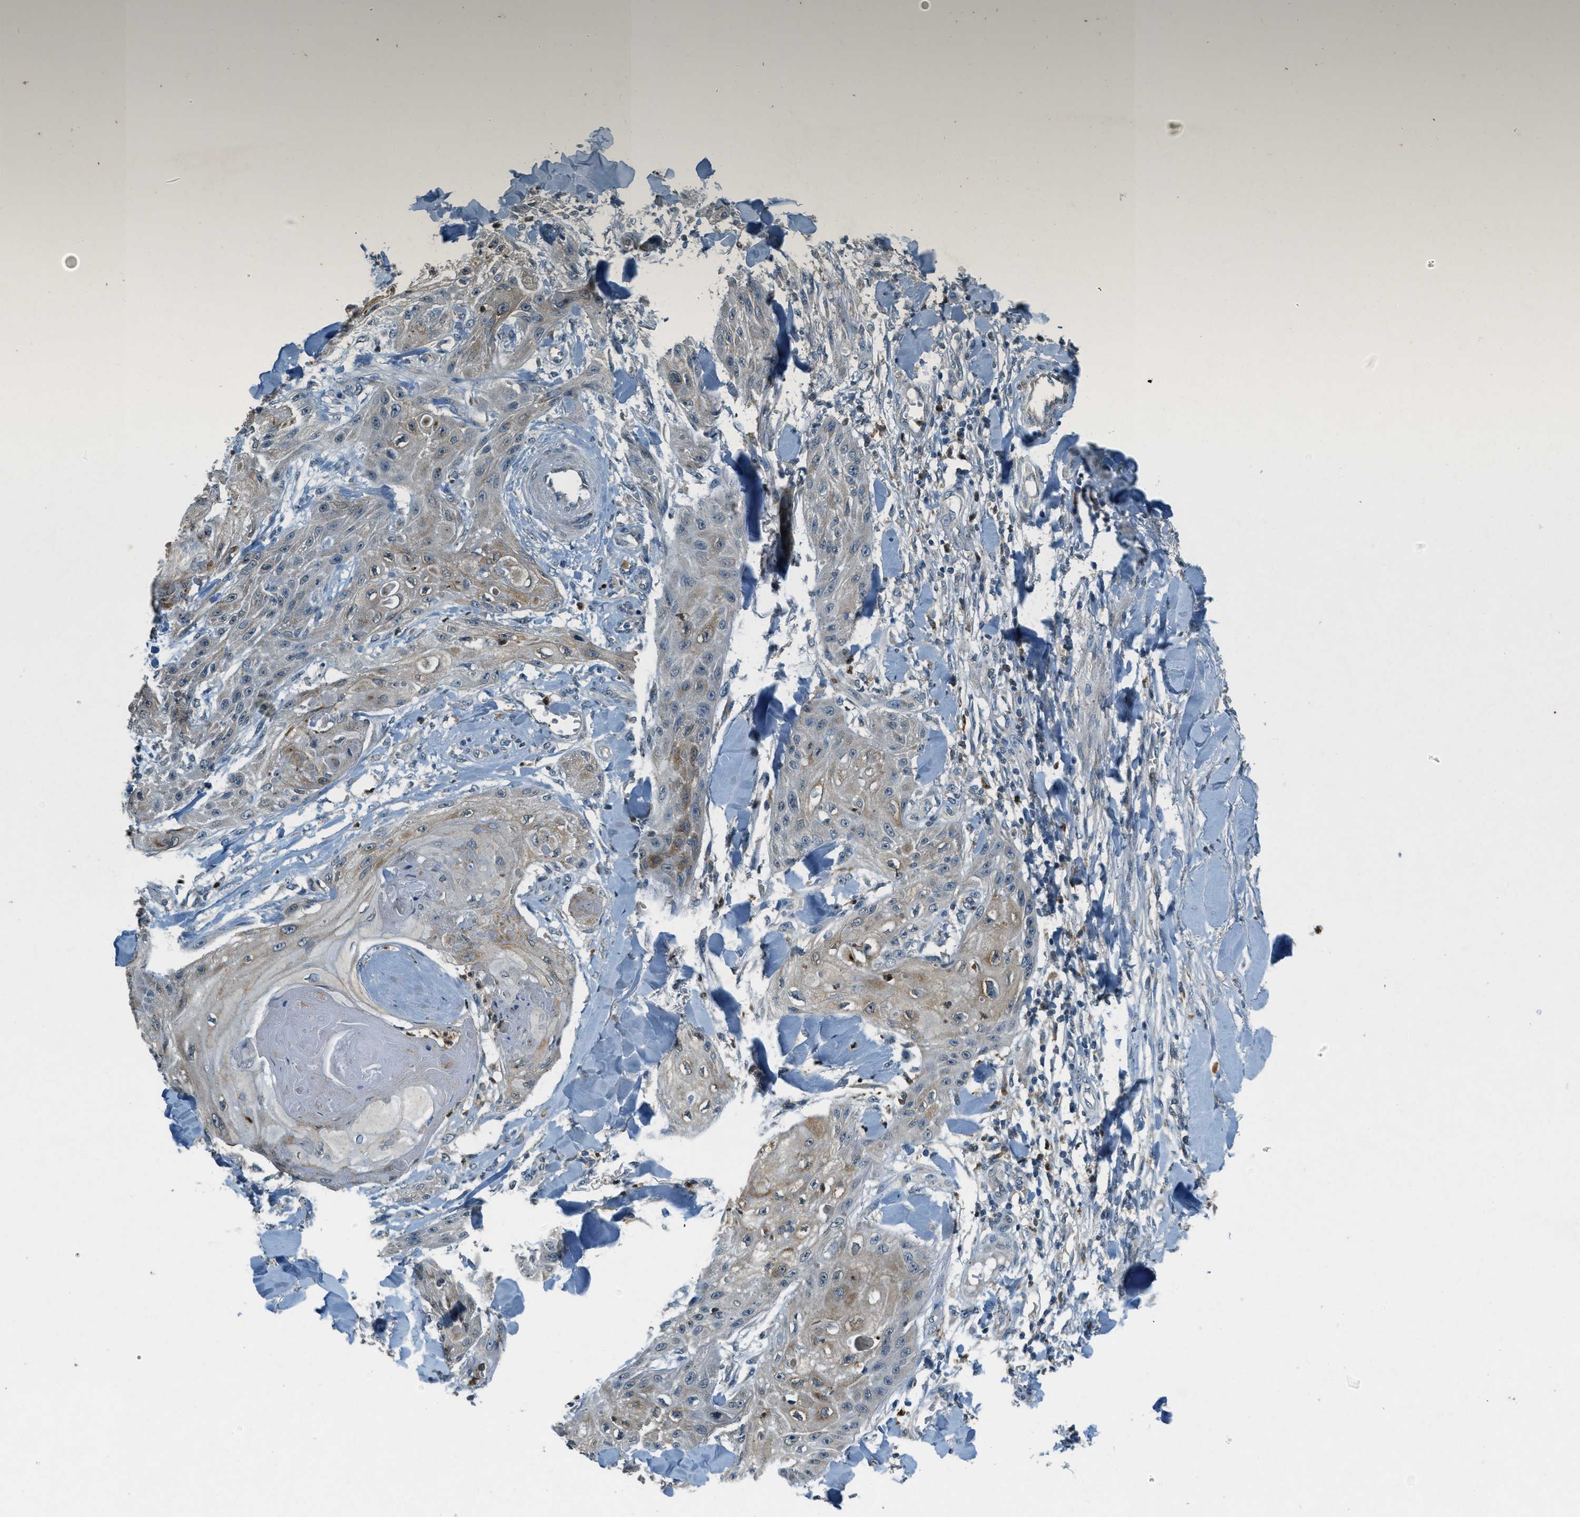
{"staining": {"intensity": "weak", "quantity": "25%-75%", "location": "cytoplasmic/membranous"}, "tissue": "skin cancer", "cell_type": "Tumor cells", "image_type": "cancer", "snomed": [{"axis": "morphology", "description": "Squamous cell carcinoma, NOS"}, {"axis": "topography", "description": "Skin"}], "caption": "Immunohistochemistry (IHC) (DAB (3,3'-diaminobenzidine)) staining of human squamous cell carcinoma (skin) reveals weak cytoplasmic/membranous protein positivity in approximately 25%-75% of tumor cells. (DAB (3,3'-diaminobenzidine) IHC, brown staining for protein, blue staining for nuclei).", "gene": "RAB3D", "patient": {"sex": "male", "age": 74}}